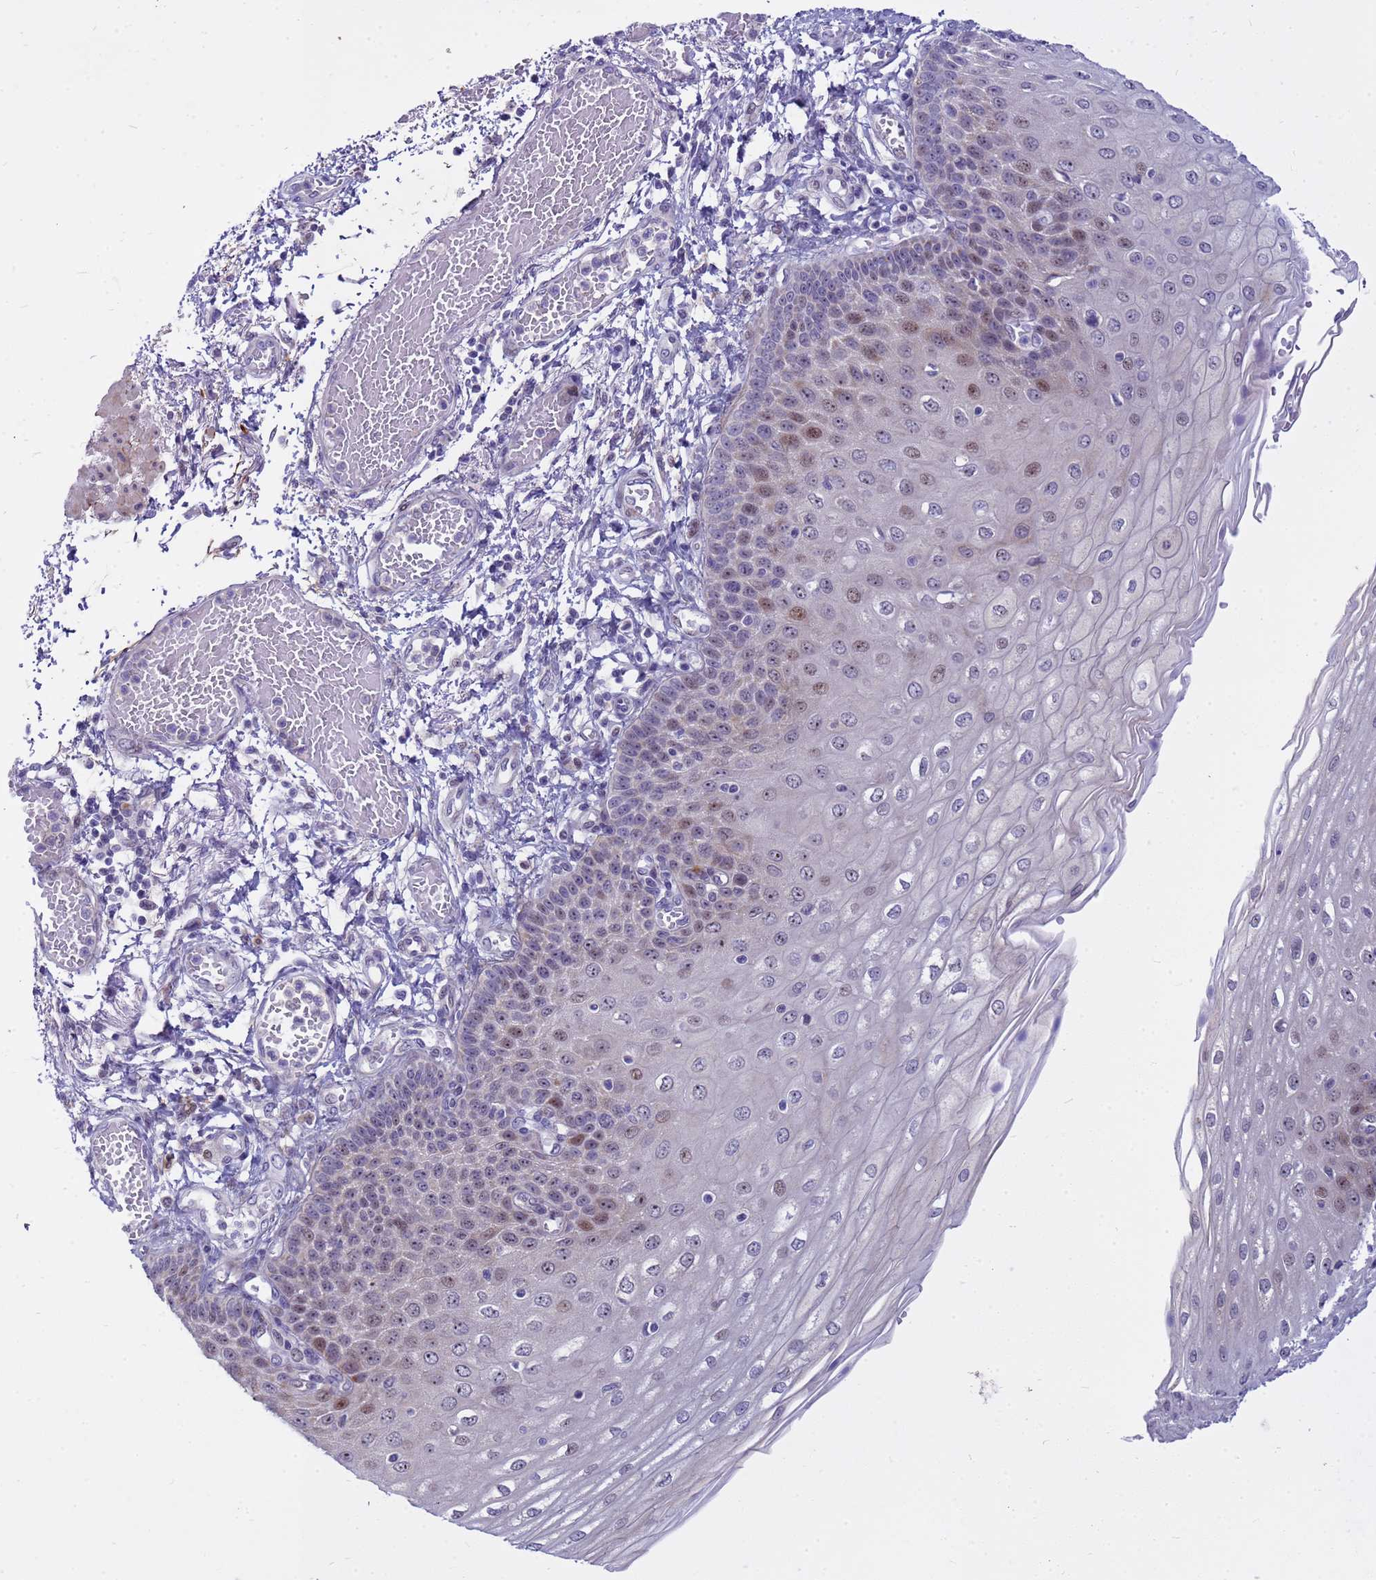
{"staining": {"intensity": "moderate", "quantity": "<25%", "location": "nuclear"}, "tissue": "esophagus", "cell_type": "Squamous epithelial cells", "image_type": "normal", "snomed": [{"axis": "morphology", "description": "Normal tissue, NOS"}, {"axis": "topography", "description": "Esophagus"}], "caption": "The immunohistochemical stain highlights moderate nuclear staining in squamous epithelial cells of normal esophagus. (DAB (3,3'-diaminobenzidine) IHC, brown staining for protein, blue staining for nuclei).", "gene": "LRATD1", "patient": {"sex": "male", "age": 81}}